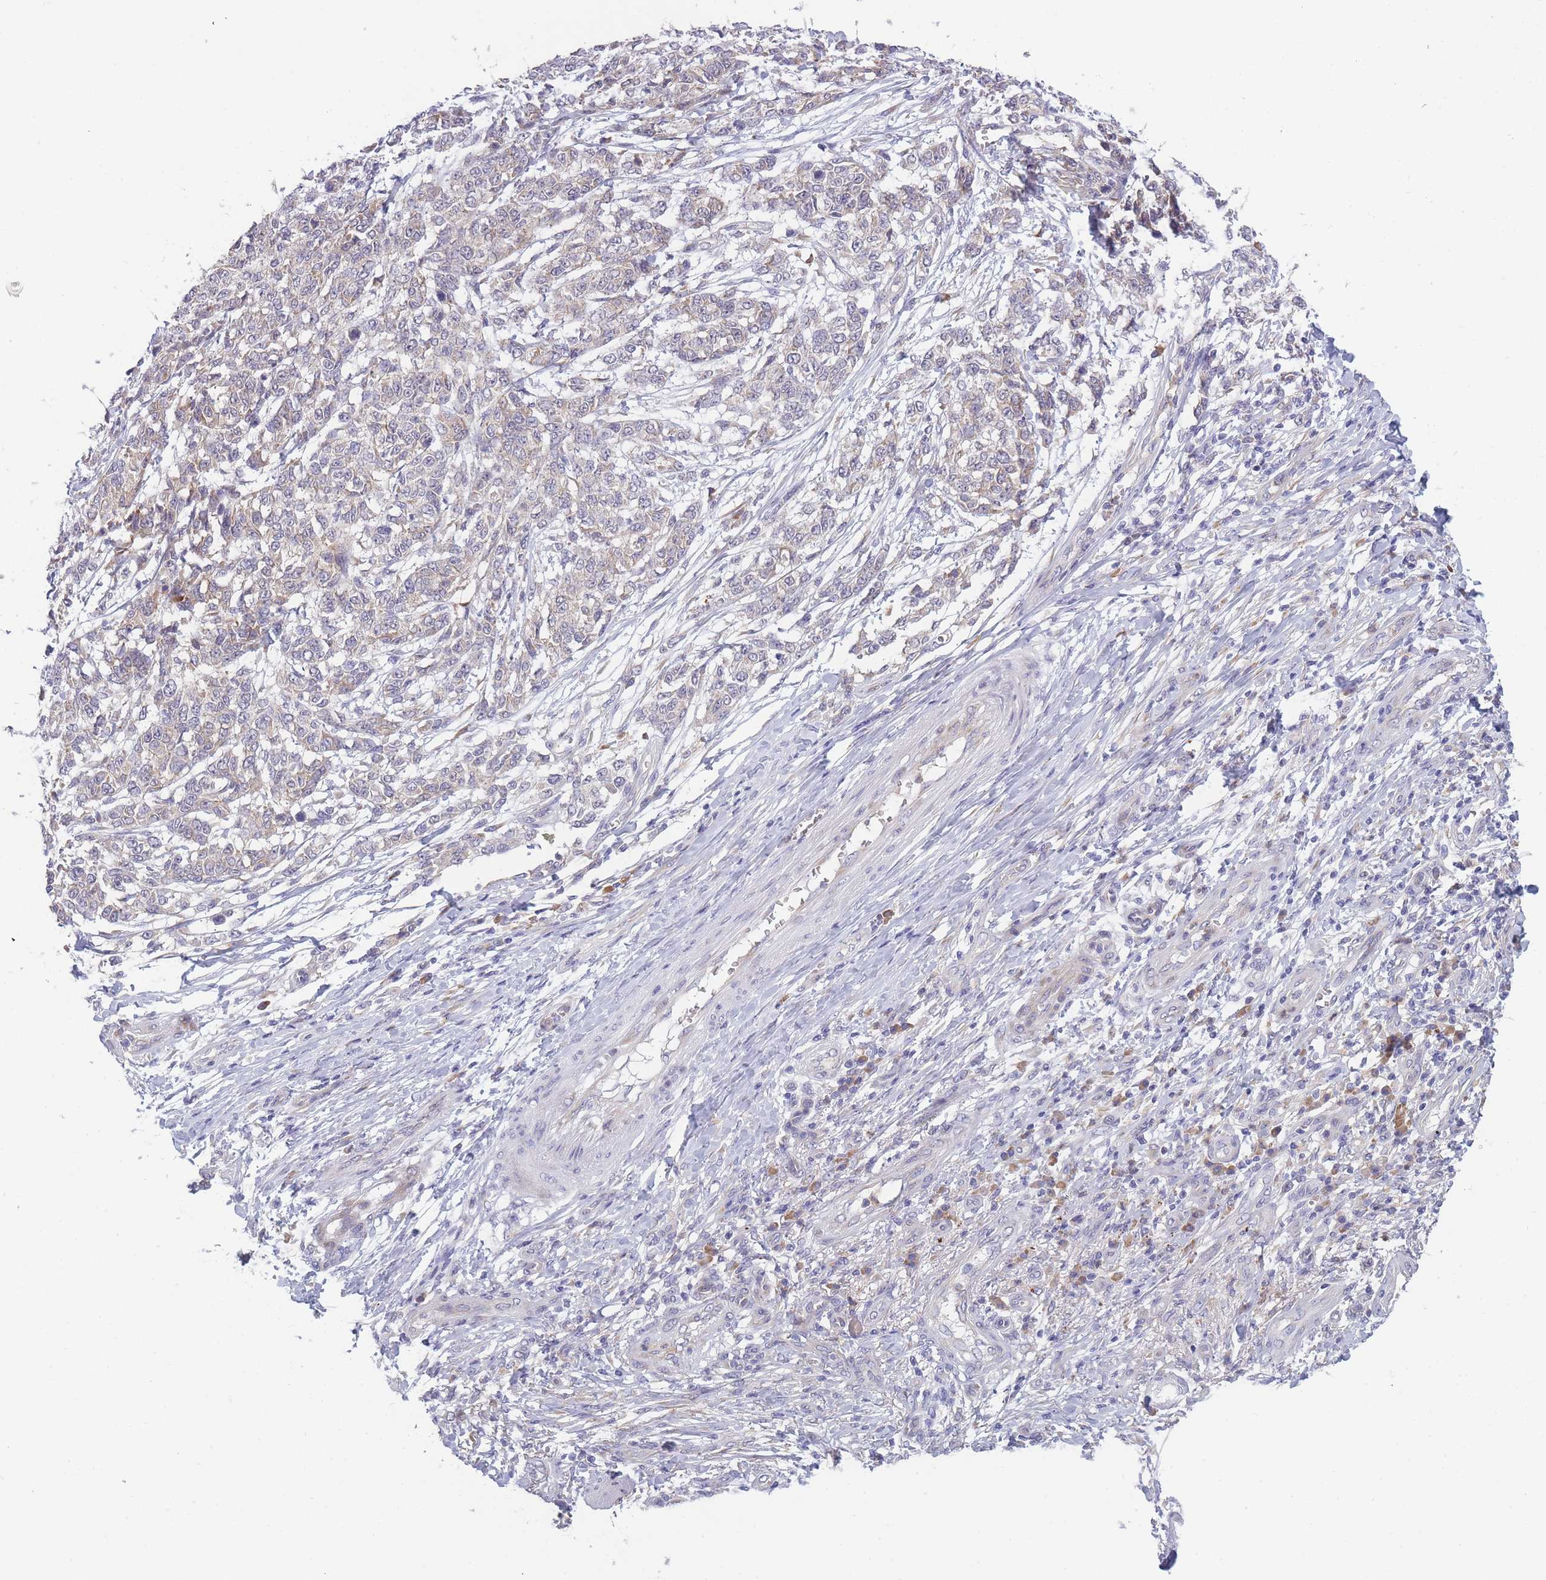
{"staining": {"intensity": "weak", "quantity": "<25%", "location": "cytoplasmic/membranous"}, "tissue": "melanoma", "cell_type": "Tumor cells", "image_type": "cancer", "snomed": [{"axis": "morphology", "description": "Malignant melanoma, NOS"}, {"axis": "topography", "description": "Skin"}], "caption": "There is no significant staining in tumor cells of malignant melanoma.", "gene": "NDUFAF6", "patient": {"sex": "male", "age": 49}}